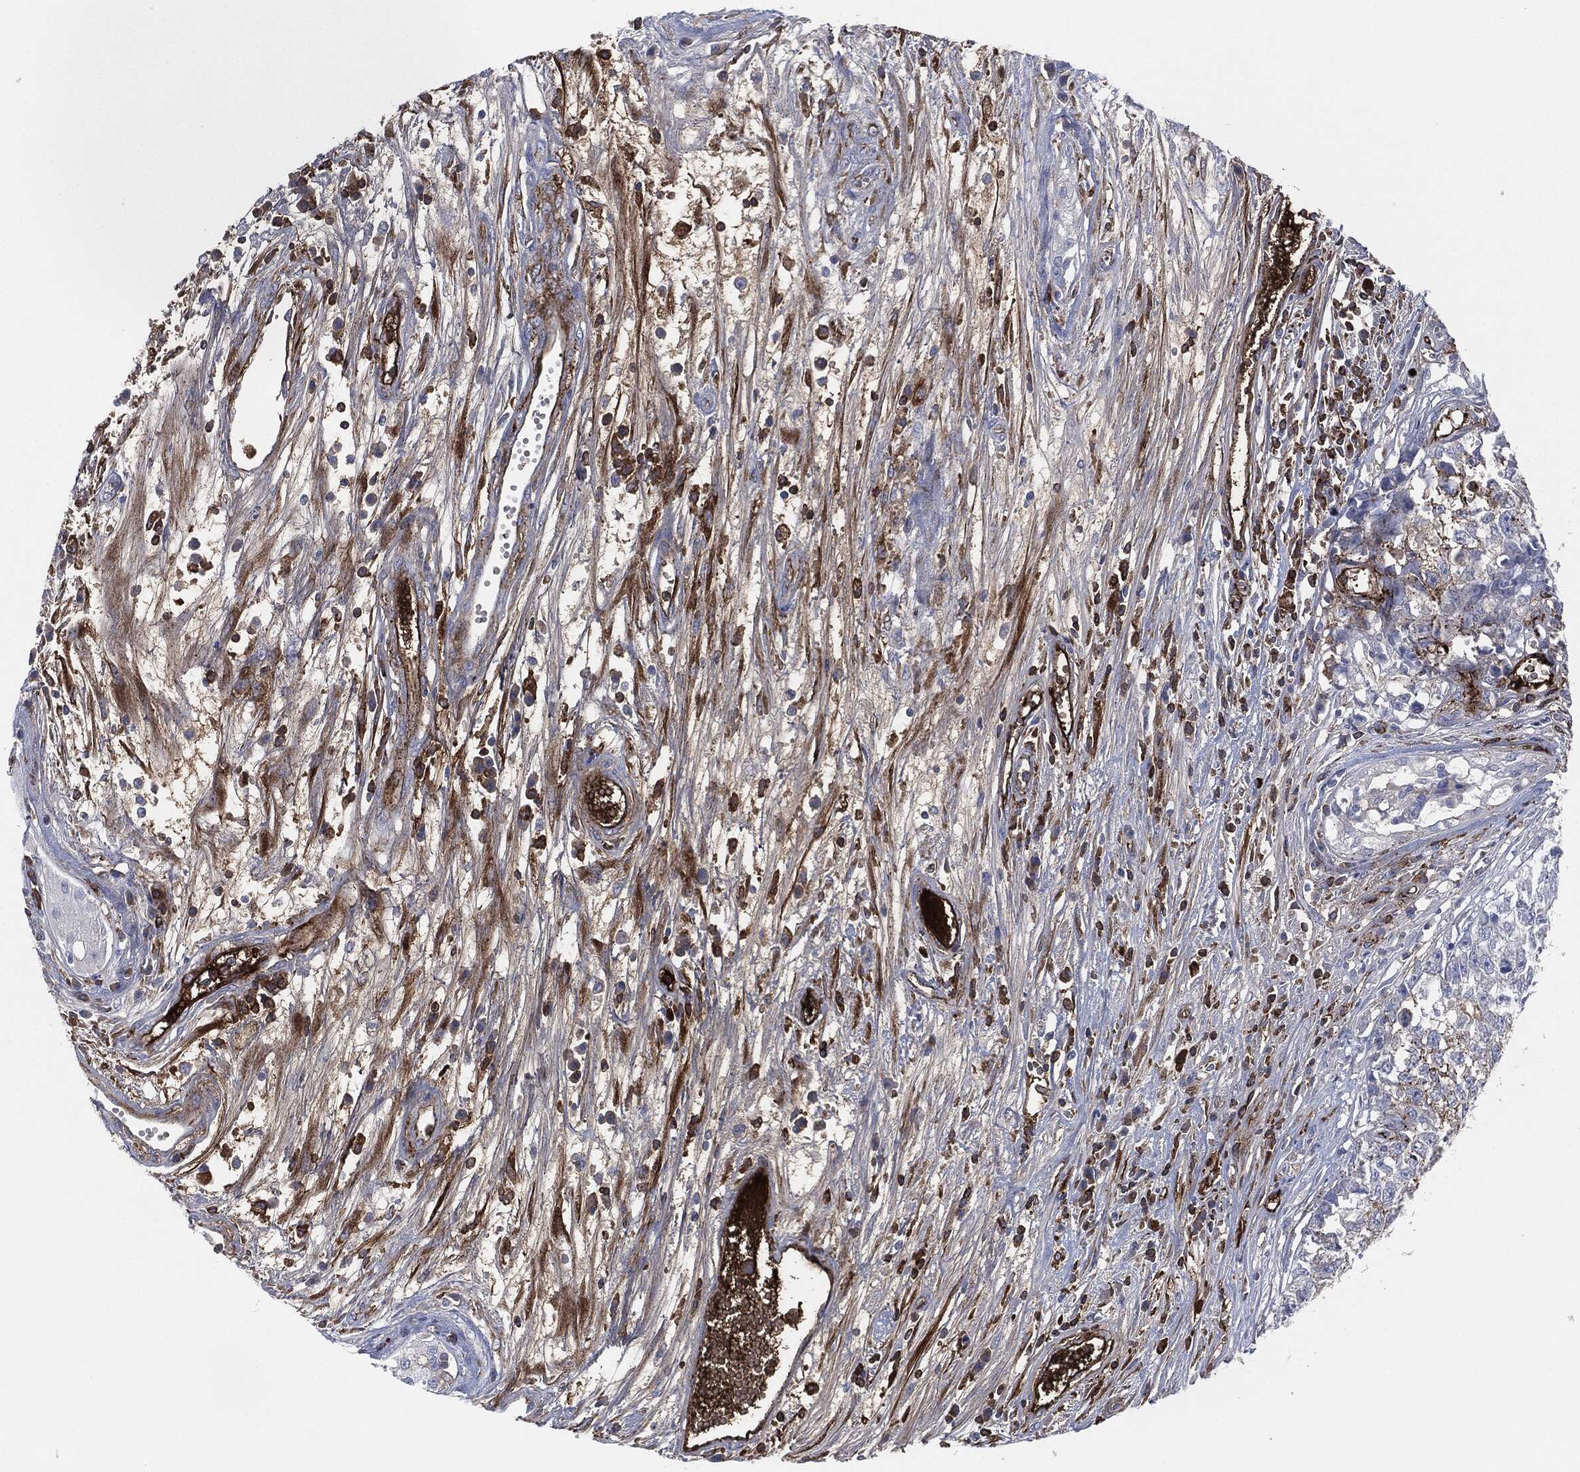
{"staining": {"intensity": "negative", "quantity": "none", "location": "none"}, "tissue": "testis cancer", "cell_type": "Tumor cells", "image_type": "cancer", "snomed": [{"axis": "morphology", "description": "Seminoma, NOS"}, {"axis": "morphology", "description": "Carcinoma, Embryonal, NOS"}, {"axis": "topography", "description": "Testis"}], "caption": "The photomicrograph exhibits no staining of tumor cells in testis cancer (seminoma).", "gene": "APOB", "patient": {"sex": "male", "age": 22}}